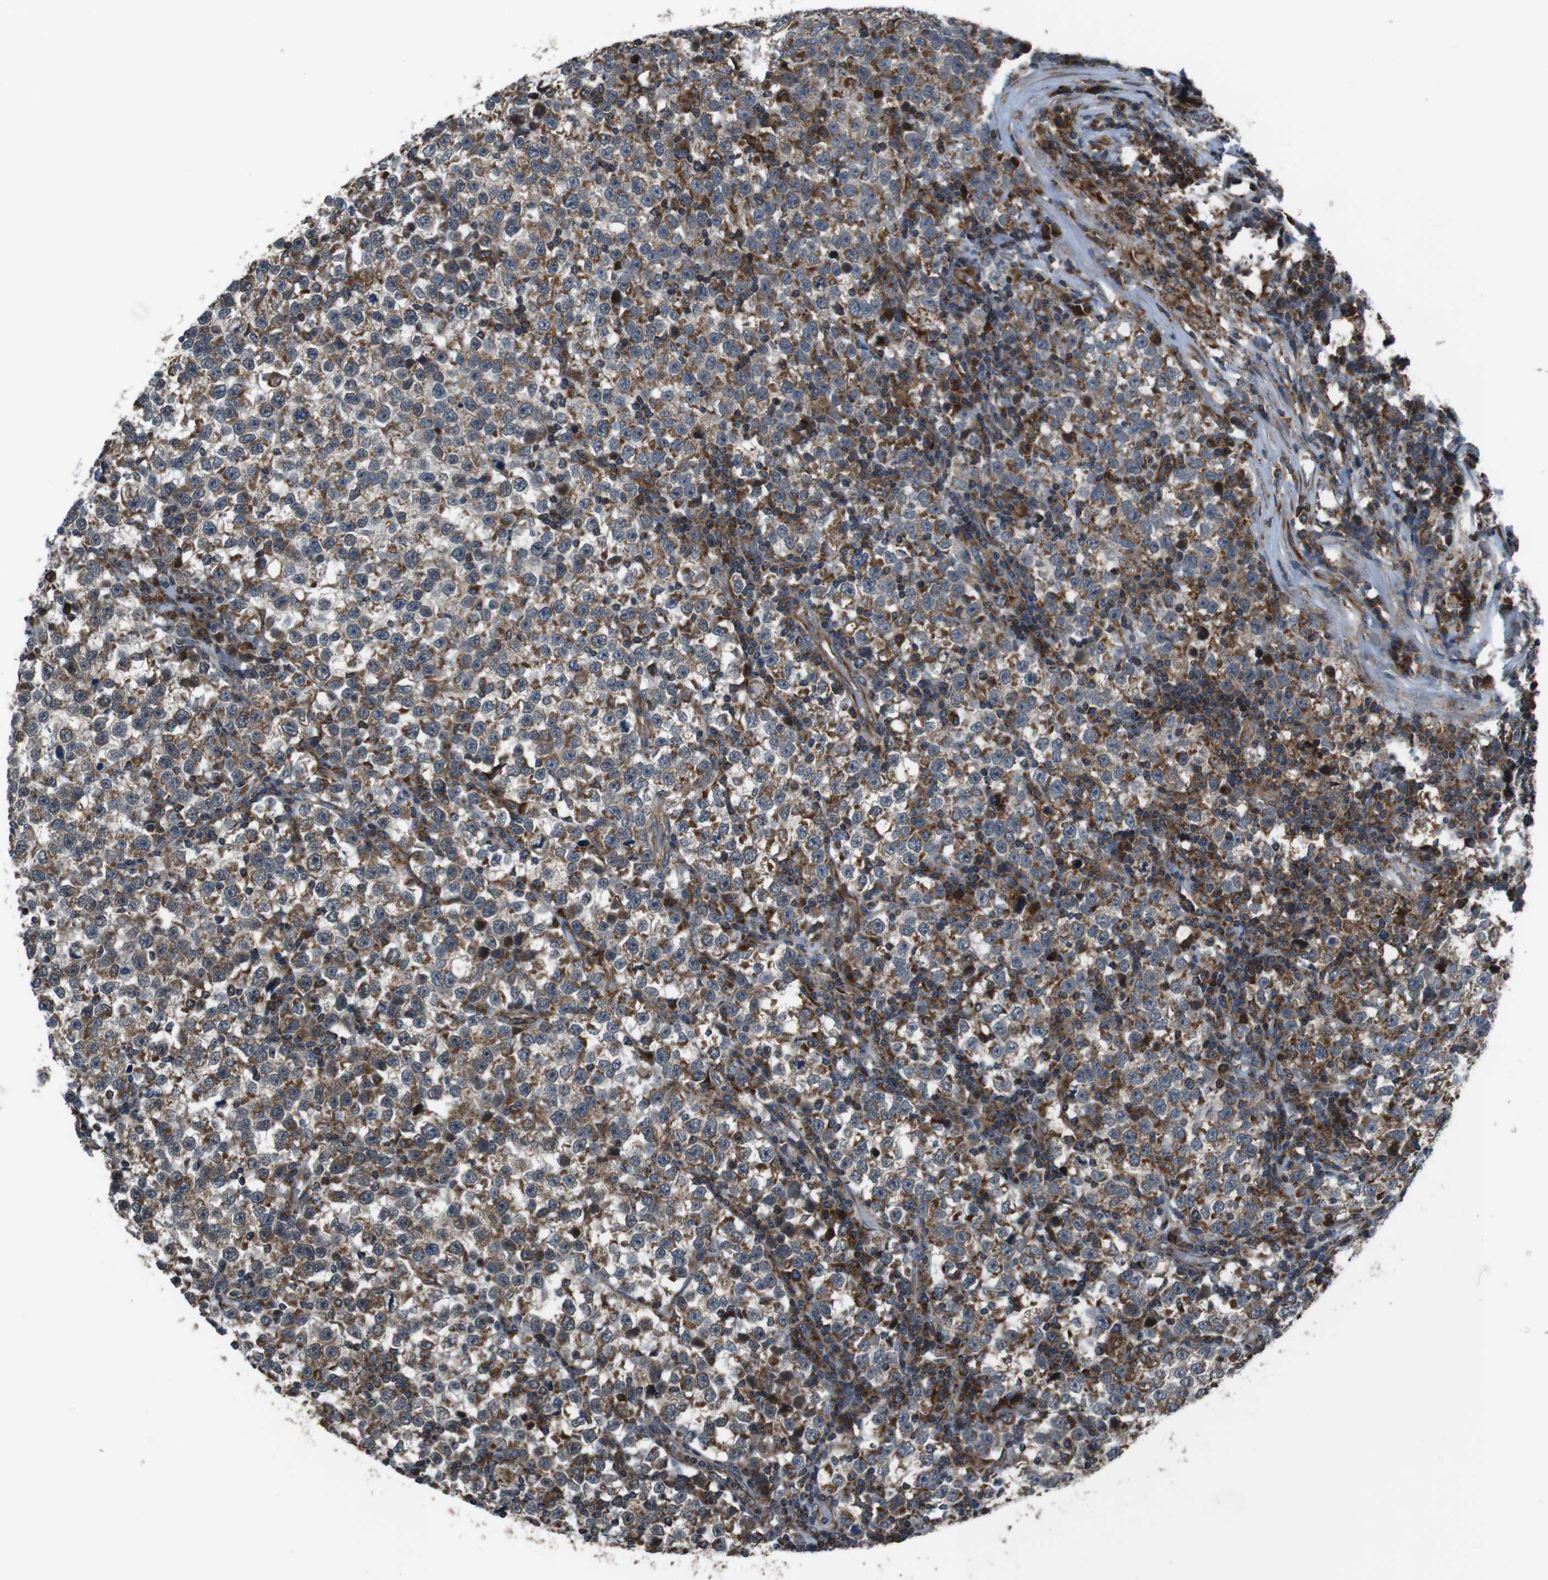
{"staining": {"intensity": "moderate", "quantity": ">75%", "location": "cytoplasmic/membranous"}, "tissue": "testis cancer", "cell_type": "Tumor cells", "image_type": "cancer", "snomed": [{"axis": "morphology", "description": "Seminoma, NOS"}, {"axis": "topography", "description": "Testis"}], "caption": "IHC of testis cancer displays medium levels of moderate cytoplasmic/membranous expression in approximately >75% of tumor cells. The protein of interest is shown in brown color, while the nuclei are stained blue.", "gene": "GIMAP8", "patient": {"sex": "male", "age": 43}}